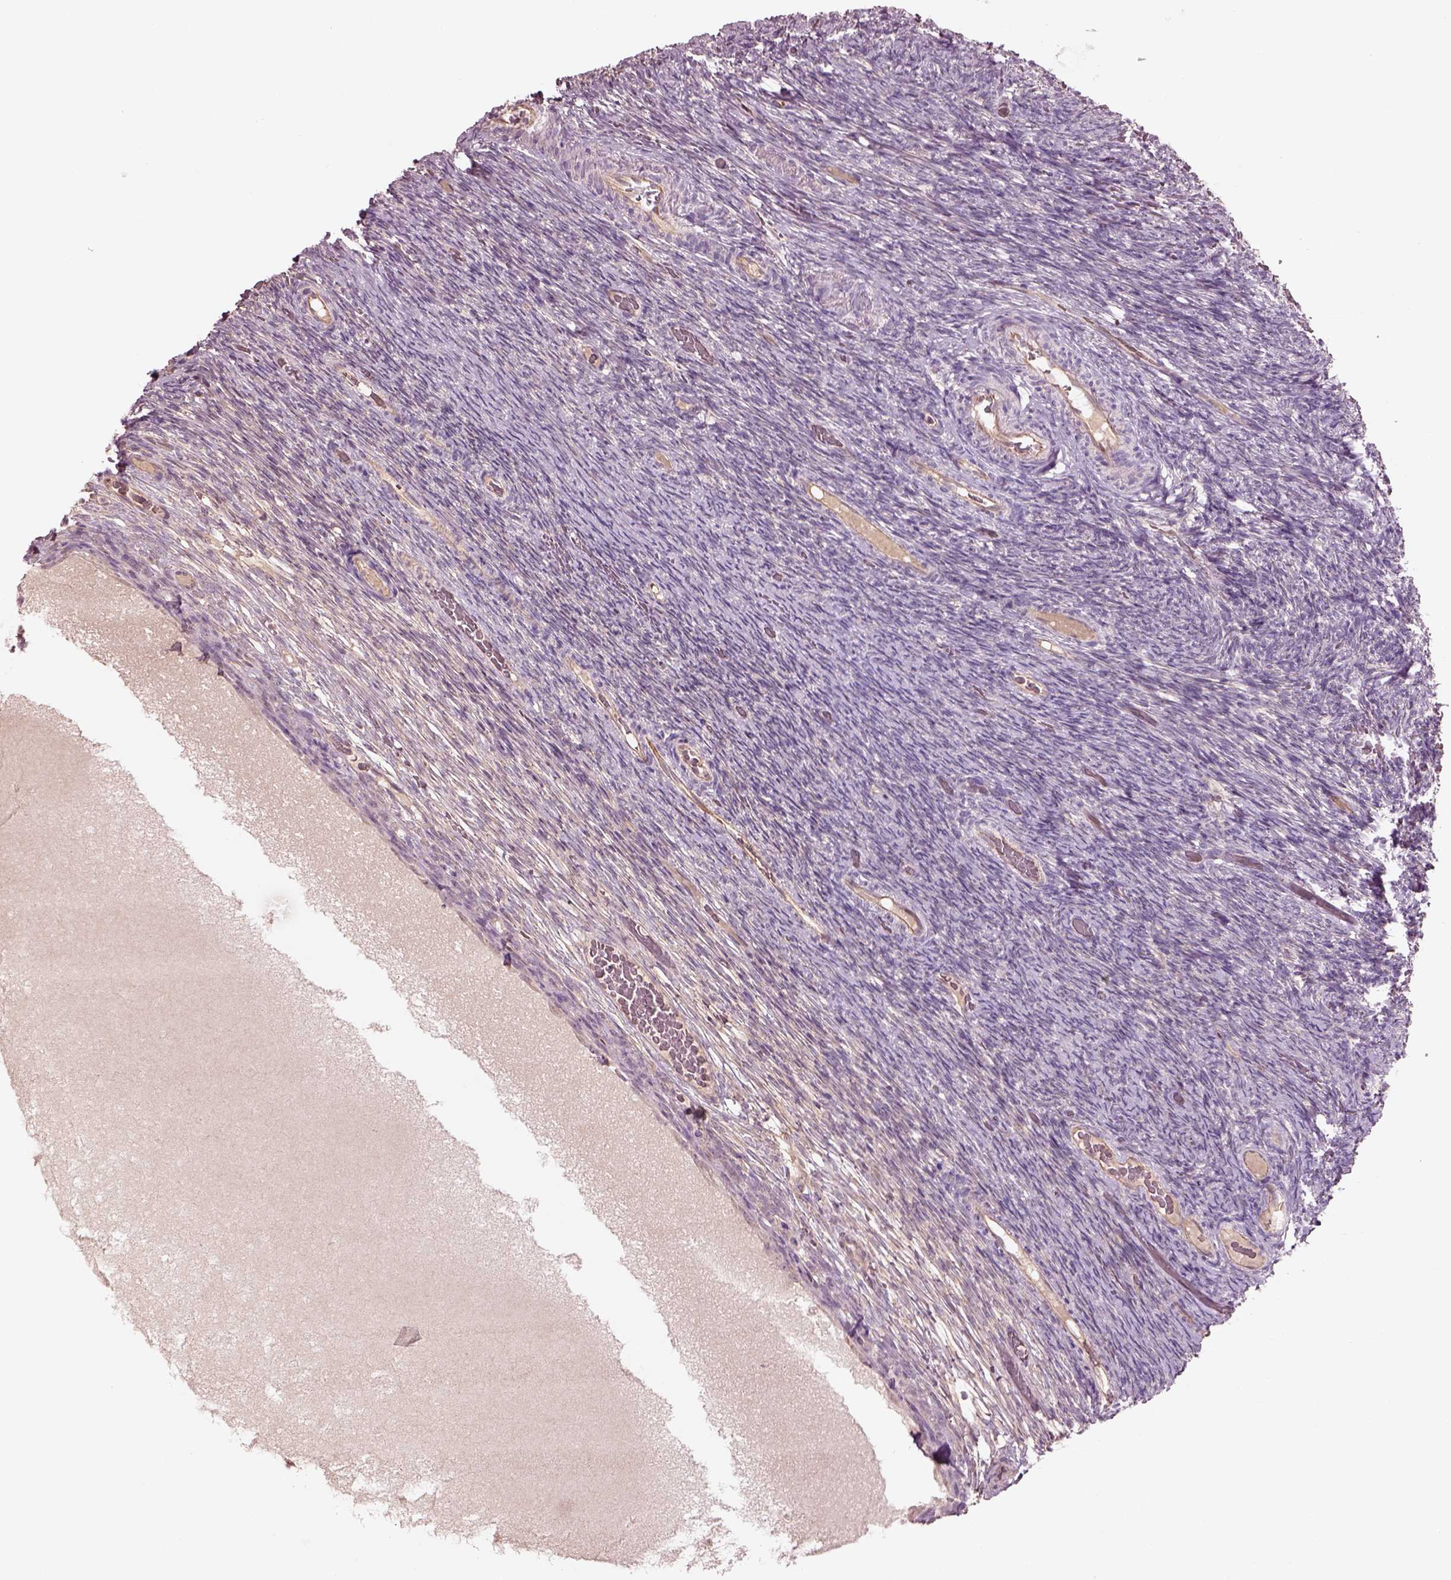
{"staining": {"intensity": "negative", "quantity": "none", "location": "none"}, "tissue": "ovary", "cell_type": "Ovarian stroma cells", "image_type": "normal", "snomed": [{"axis": "morphology", "description": "Normal tissue, NOS"}, {"axis": "topography", "description": "Ovary"}], "caption": "Ovary was stained to show a protein in brown. There is no significant staining in ovarian stroma cells. (DAB (3,3'-diaminobenzidine) IHC visualized using brightfield microscopy, high magnification).", "gene": "DUOXA2", "patient": {"sex": "female", "age": 34}}